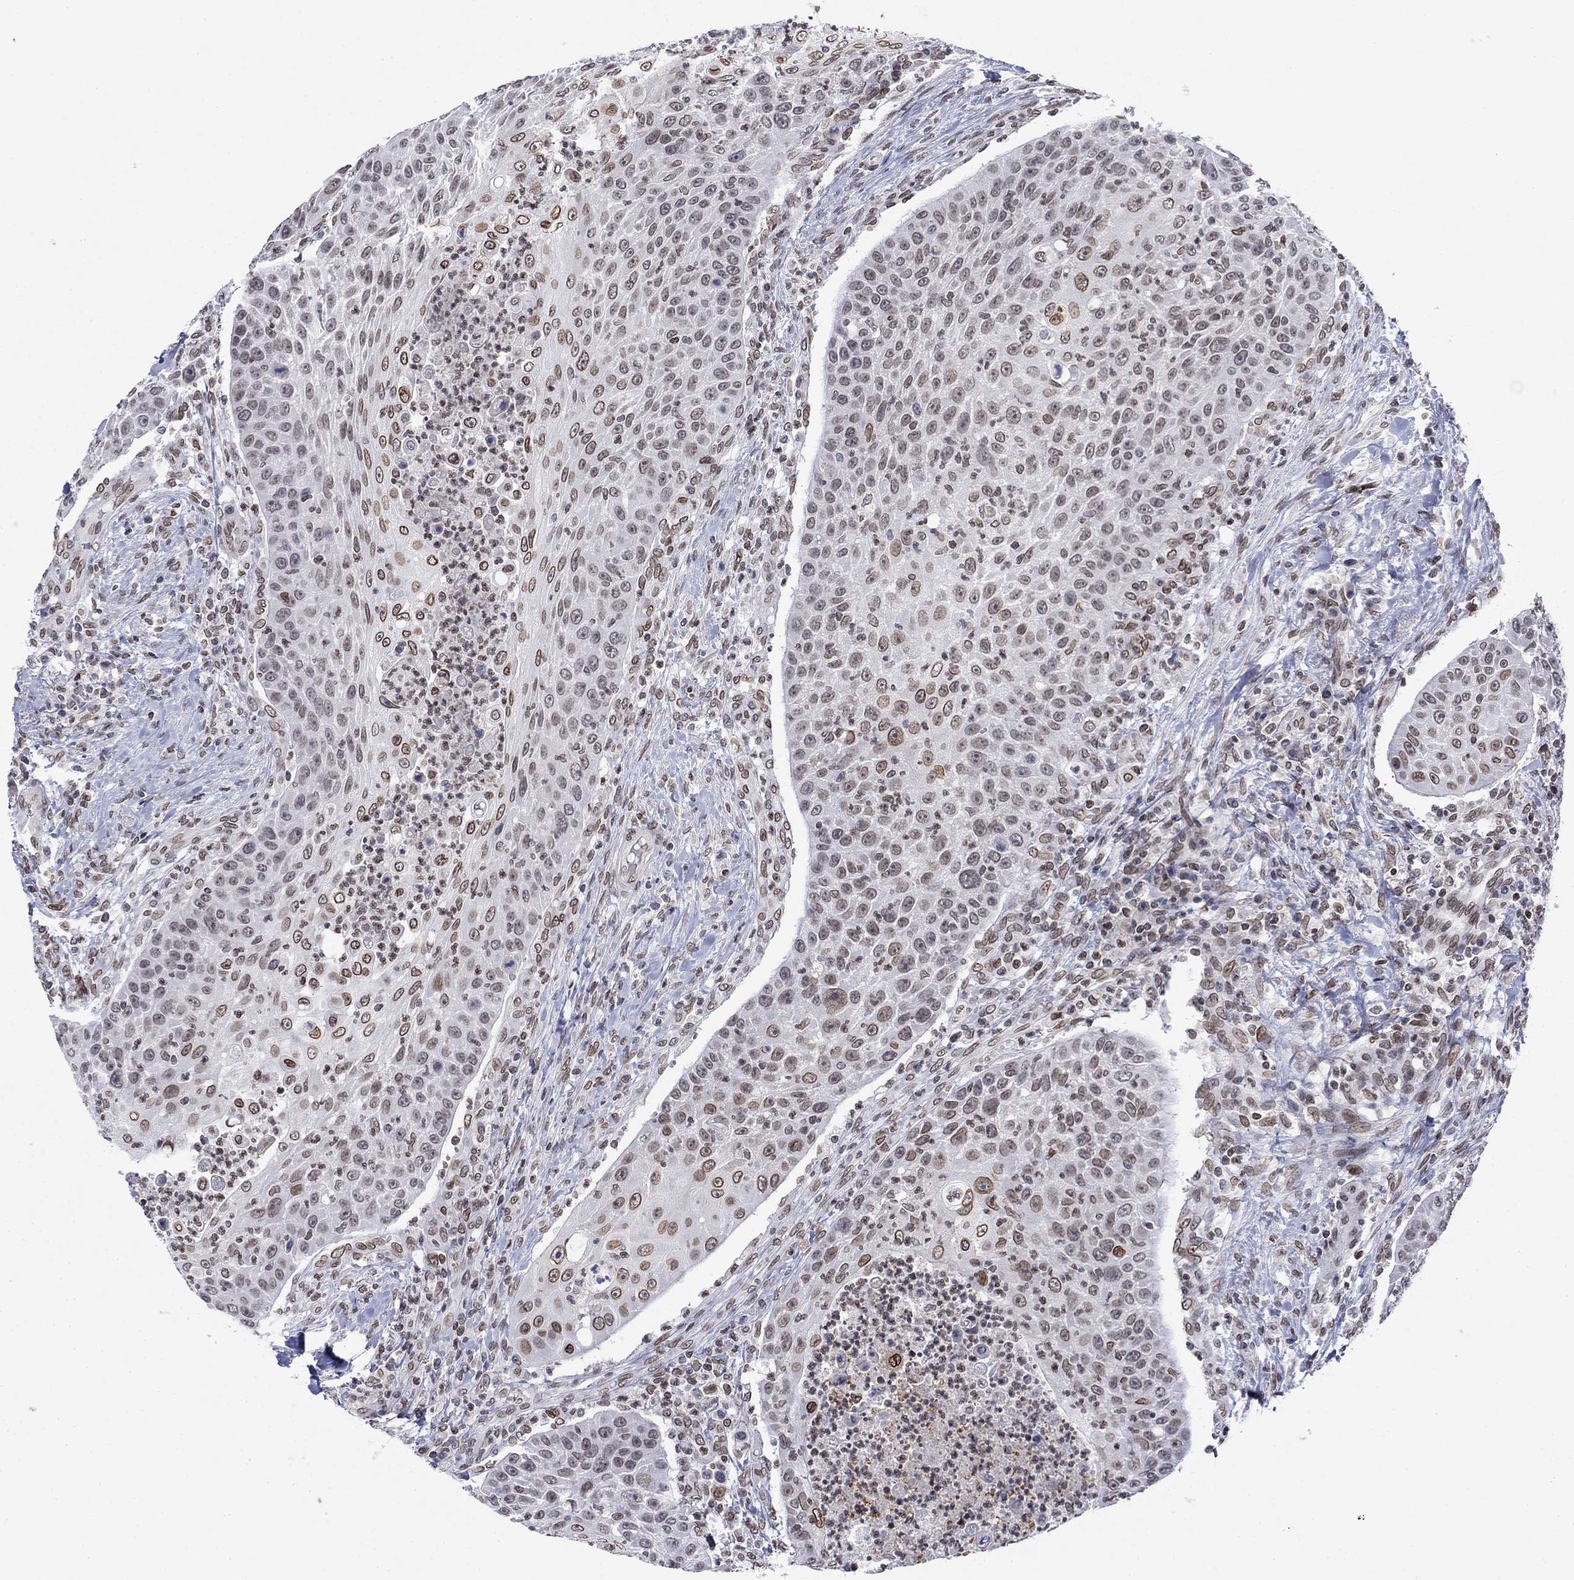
{"staining": {"intensity": "strong", "quantity": "<25%", "location": "cytoplasmic/membranous,nuclear"}, "tissue": "head and neck cancer", "cell_type": "Tumor cells", "image_type": "cancer", "snomed": [{"axis": "morphology", "description": "Squamous cell carcinoma, NOS"}, {"axis": "topography", "description": "Head-Neck"}], "caption": "Strong cytoplasmic/membranous and nuclear positivity for a protein is appreciated in approximately <25% of tumor cells of head and neck cancer (squamous cell carcinoma) using immunohistochemistry (IHC).", "gene": "TOR1AIP1", "patient": {"sex": "male", "age": 69}}